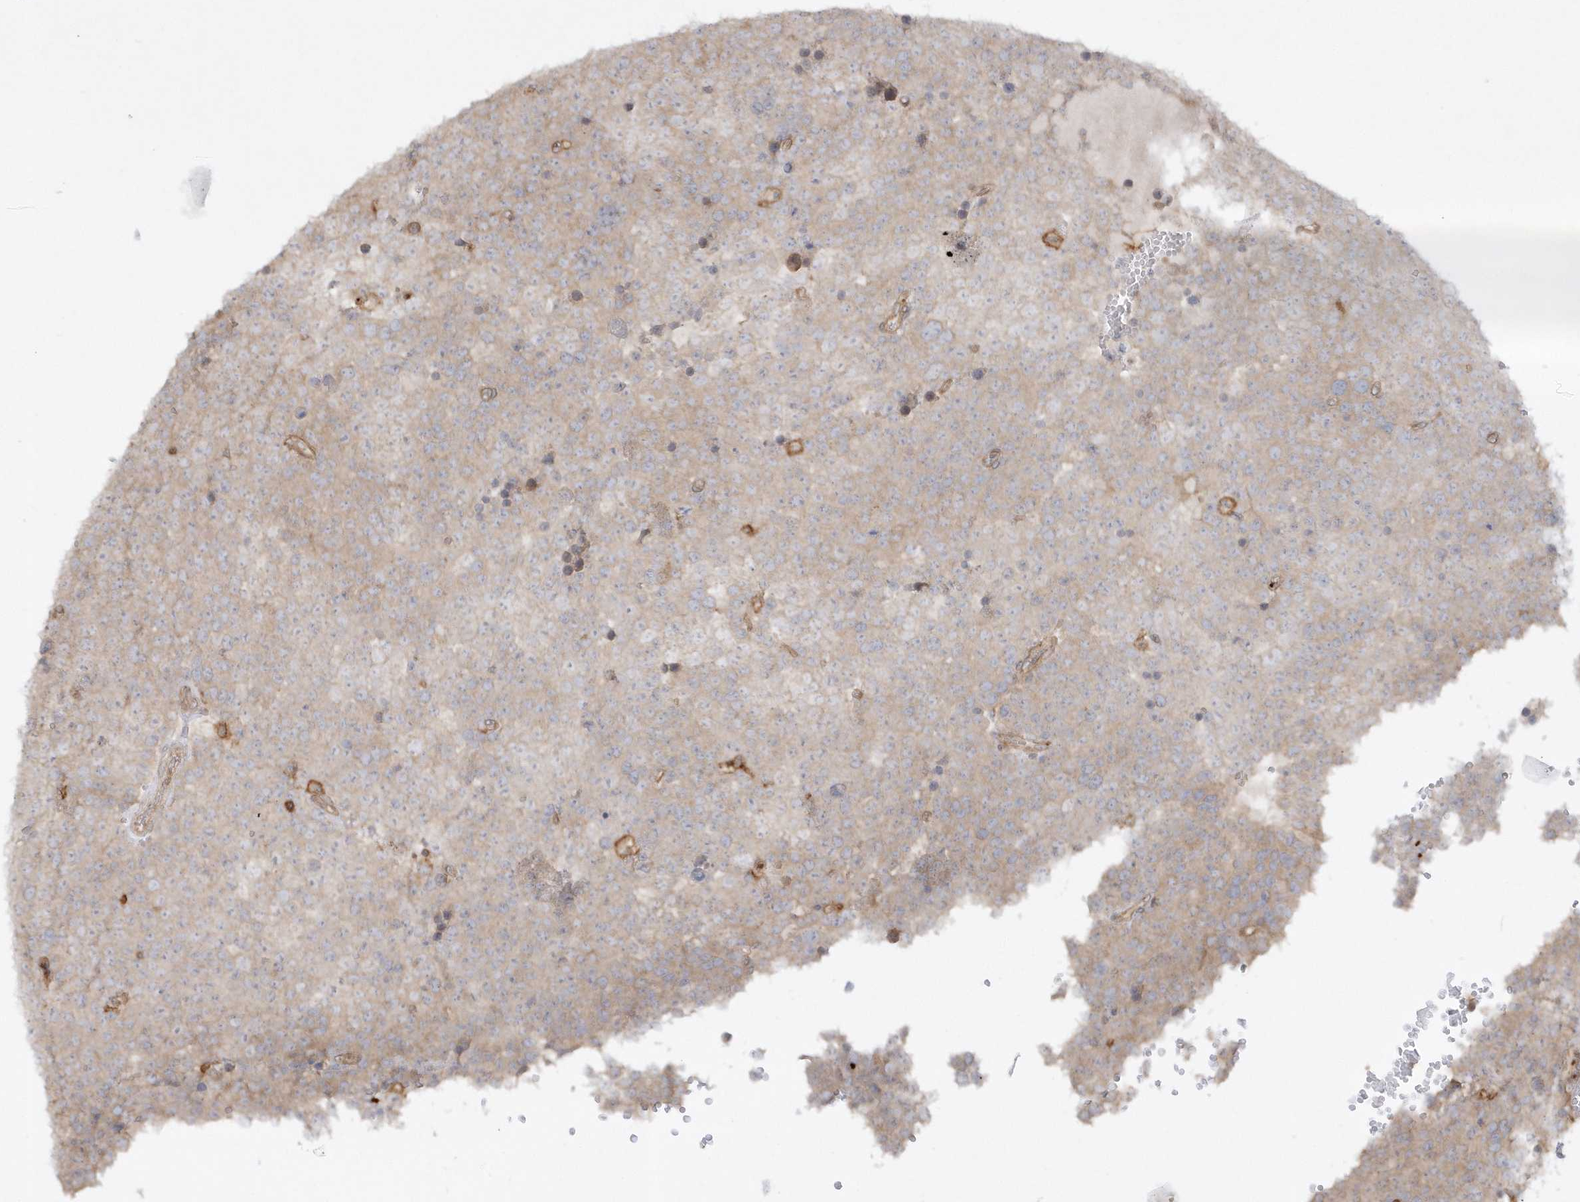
{"staining": {"intensity": "weak", "quantity": ">75%", "location": "cytoplasmic/membranous"}, "tissue": "testis cancer", "cell_type": "Tumor cells", "image_type": "cancer", "snomed": [{"axis": "morphology", "description": "Seminoma, NOS"}, {"axis": "topography", "description": "Testis"}], "caption": "DAB (3,3'-diaminobenzidine) immunohistochemical staining of human seminoma (testis) displays weak cytoplasmic/membranous protein staining in approximately >75% of tumor cells. (Brightfield microscopy of DAB IHC at high magnification).", "gene": "BSN", "patient": {"sex": "male", "age": 71}}